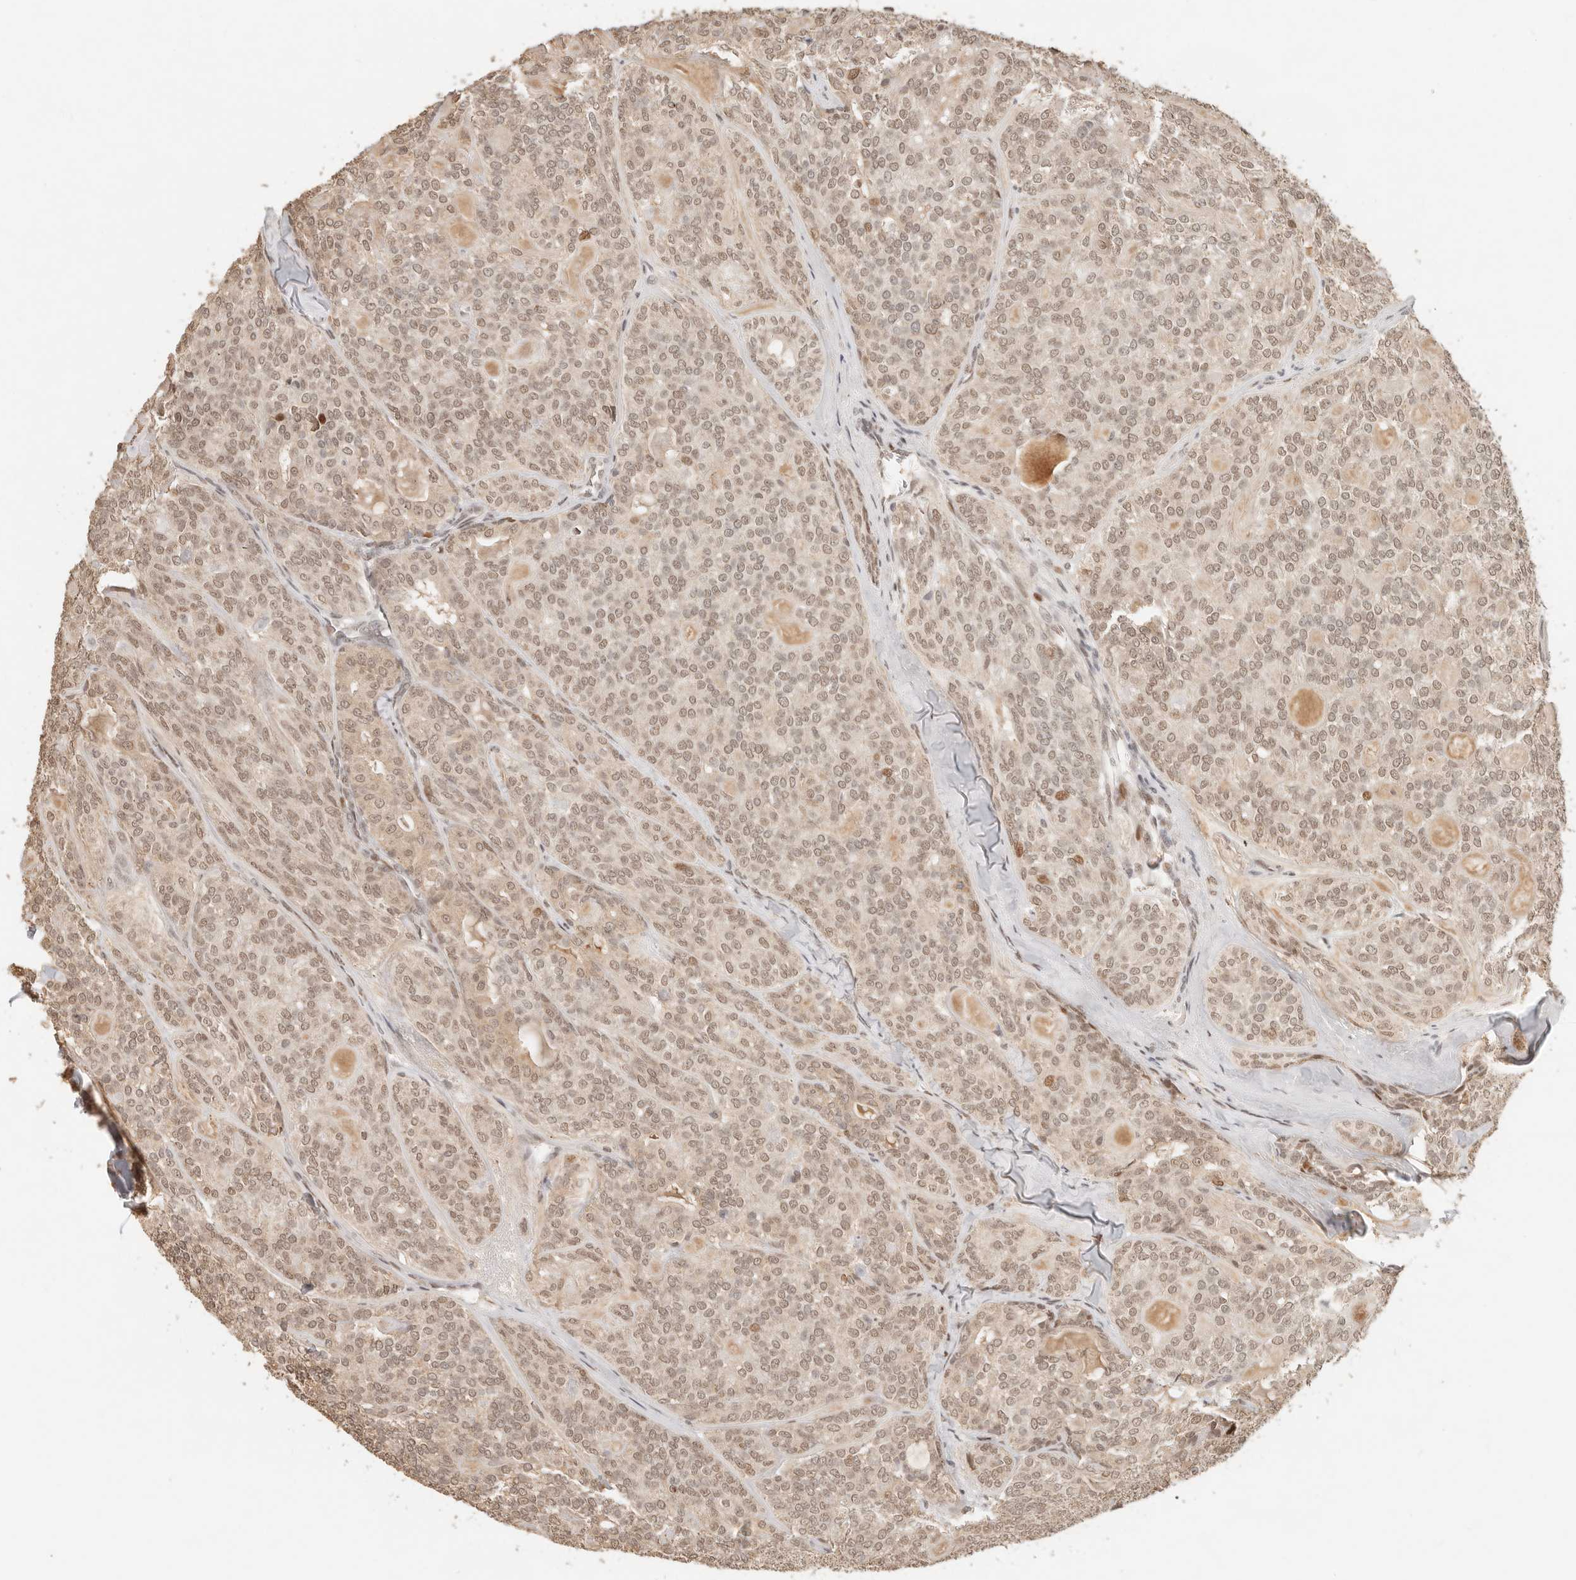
{"staining": {"intensity": "moderate", "quantity": ">75%", "location": "nuclear"}, "tissue": "head and neck cancer", "cell_type": "Tumor cells", "image_type": "cancer", "snomed": [{"axis": "morphology", "description": "Adenocarcinoma, NOS"}, {"axis": "topography", "description": "Head-Neck"}], "caption": "DAB (3,3'-diaminobenzidine) immunohistochemical staining of head and neck adenocarcinoma reveals moderate nuclear protein staining in about >75% of tumor cells.", "gene": "NPAS2", "patient": {"sex": "male", "age": 66}}